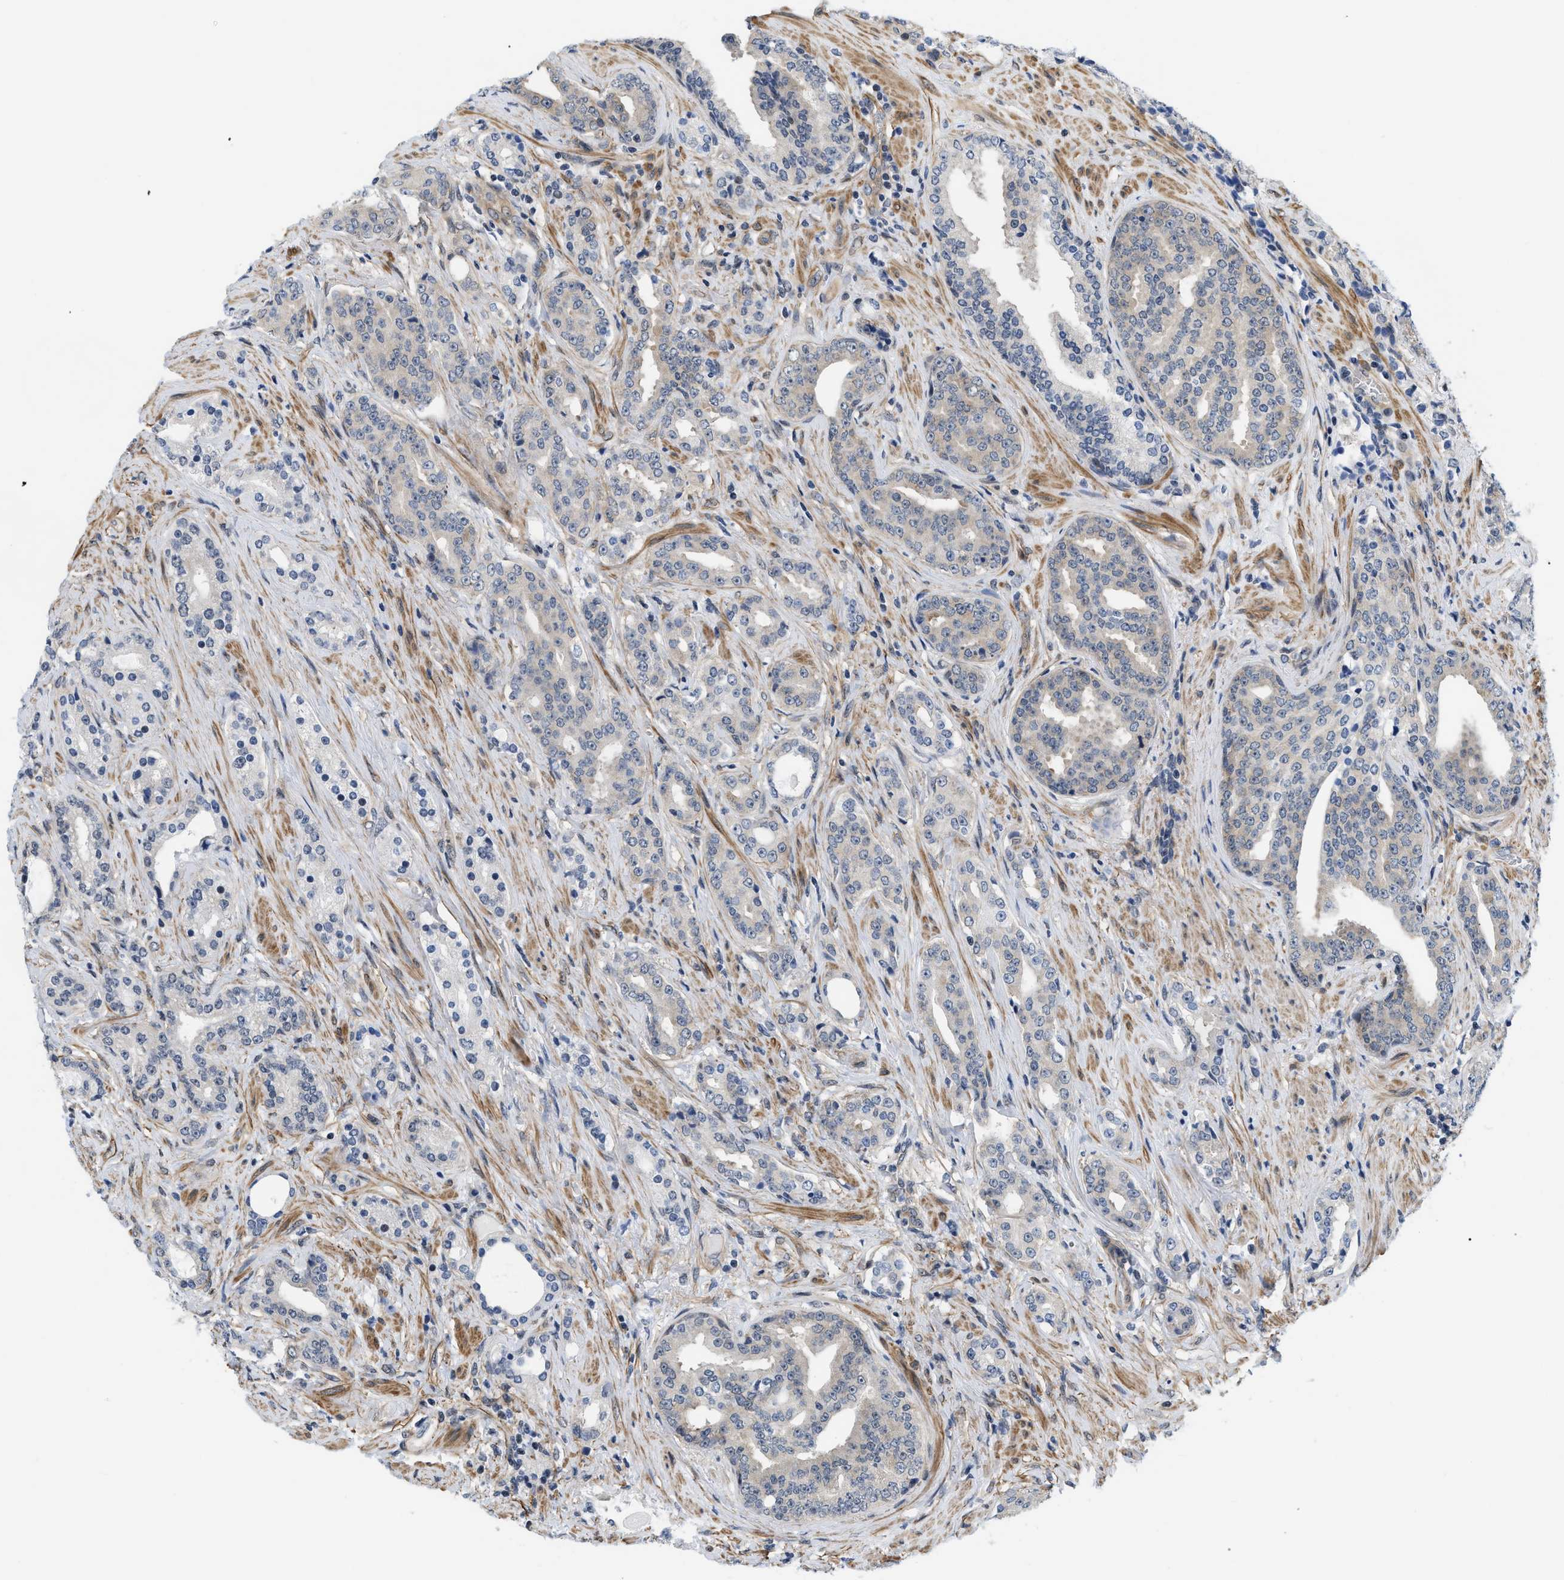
{"staining": {"intensity": "weak", "quantity": "<25%", "location": "cytoplasmic/membranous"}, "tissue": "prostate cancer", "cell_type": "Tumor cells", "image_type": "cancer", "snomed": [{"axis": "morphology", "description": "Adenocarcinoma, High grade"}, {"axis": "topography", "description": "Prostate"}], "caption": "The immunohistochemistry micrograph has no significant positivity in tumor cells of prostate cancer (adenocarcinoma (high-grade)) tissue.", "gene": "GPRASP2", "patient": {"sex": "male", "age": 71}}